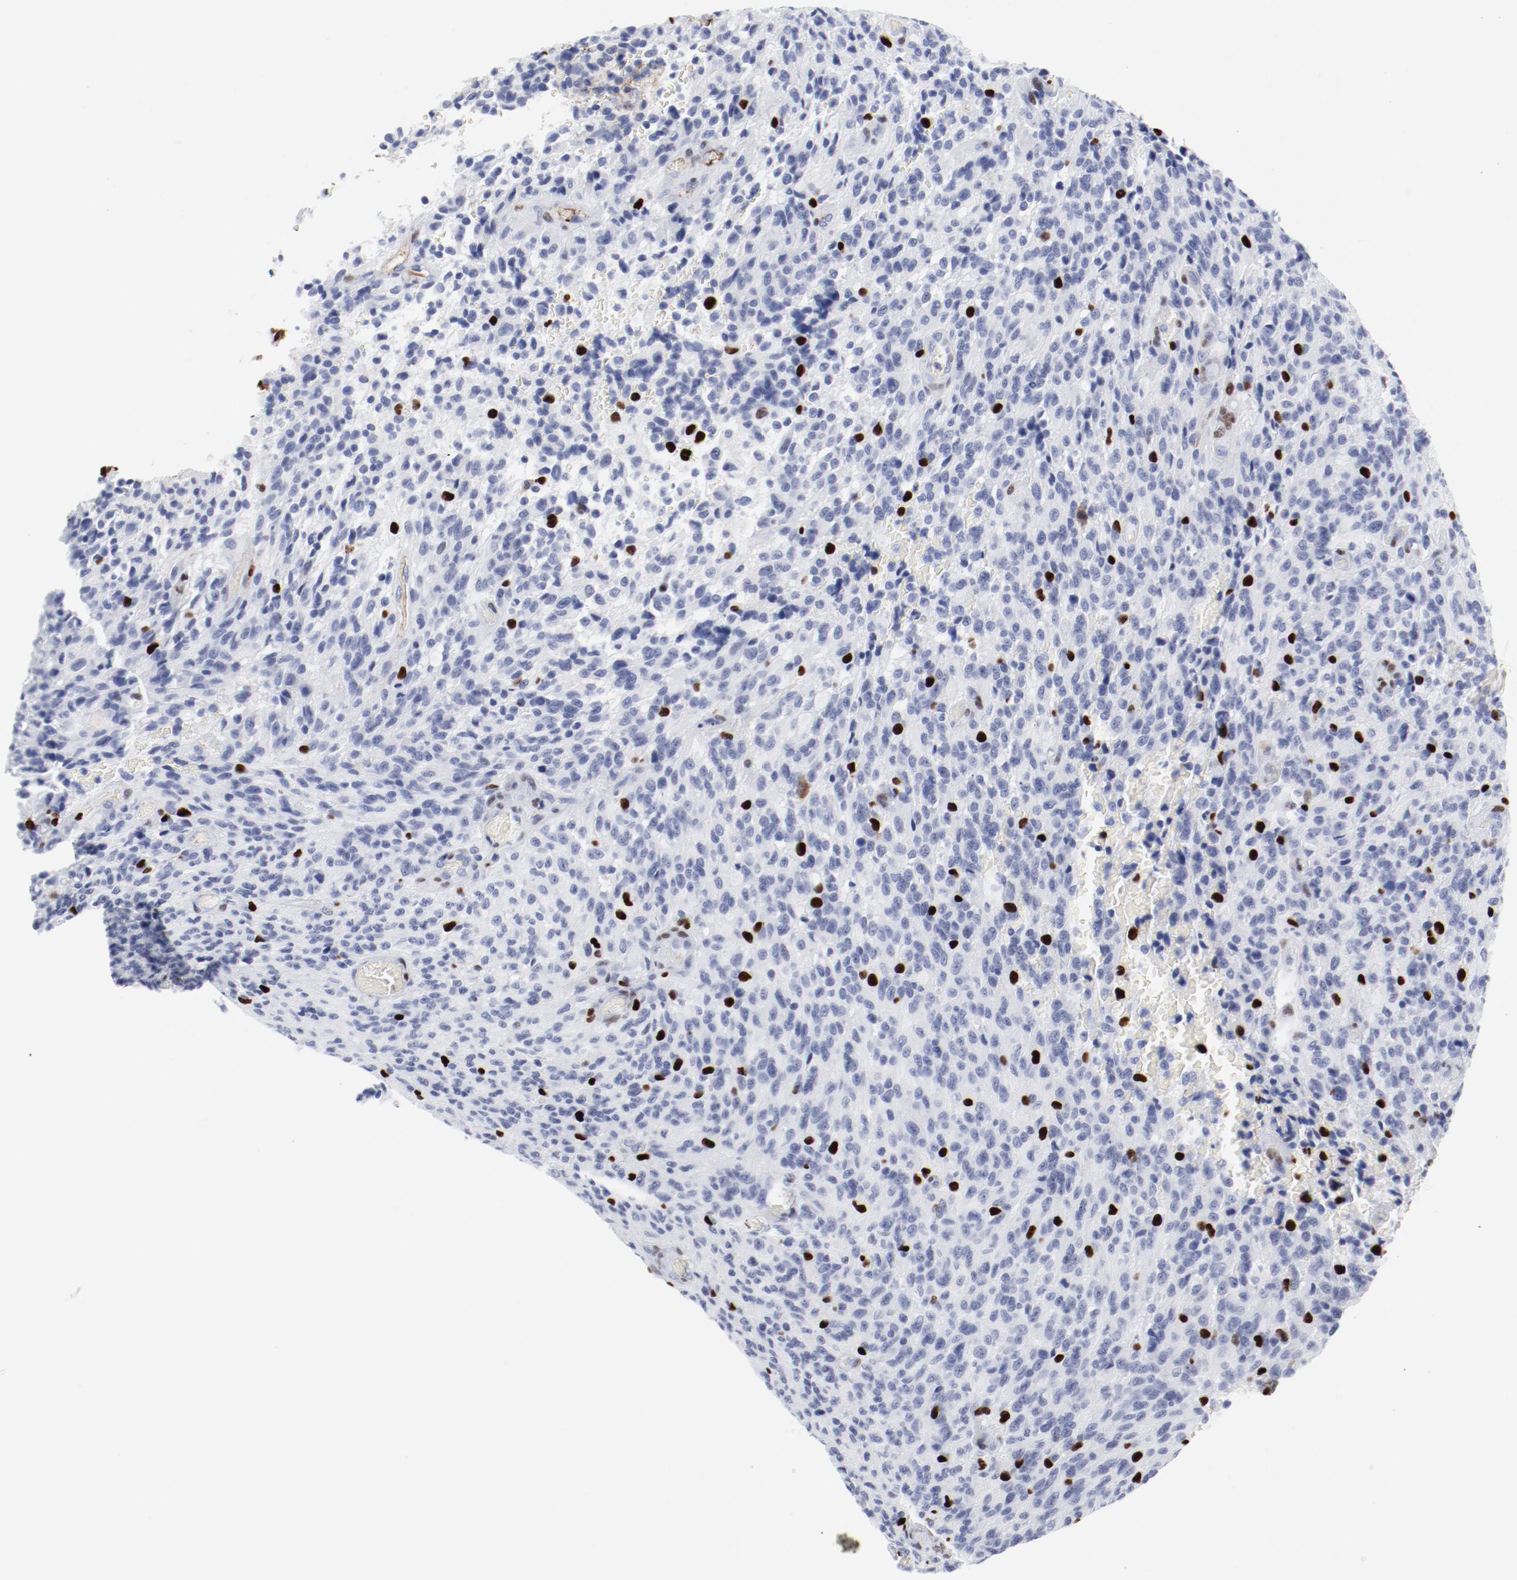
{"staining": {"intensity": "strong", "quantity": "<25%", "location": "nuclear"}, "tissue": "glioma", "cell_type": "Tumor cells", "image_type": "cancer", "snomed": [{"axis": "morphology", "description": "Normal tissue, NOS"}, {"axis": "morphology", "description": "Glioma, malignant, High grade"}, {"axis": "topography", "description": "Cerebral cortex"}], "caption": "Immunohistochemistry (IHC) (DAB) staining of human malignant high-grade glioma demonstrates strong nuclear protein staining in approximately <25% of tumor cells. The staining was performed using DAB (3,3'-diaminobenzidine) to visualize the protein expression in brown, while the nuclei were stained in blue with hematoxylin (Magnification: 20x).", "gene": "SMARCC2", "patient": {"sex": "male", "age": 56}}